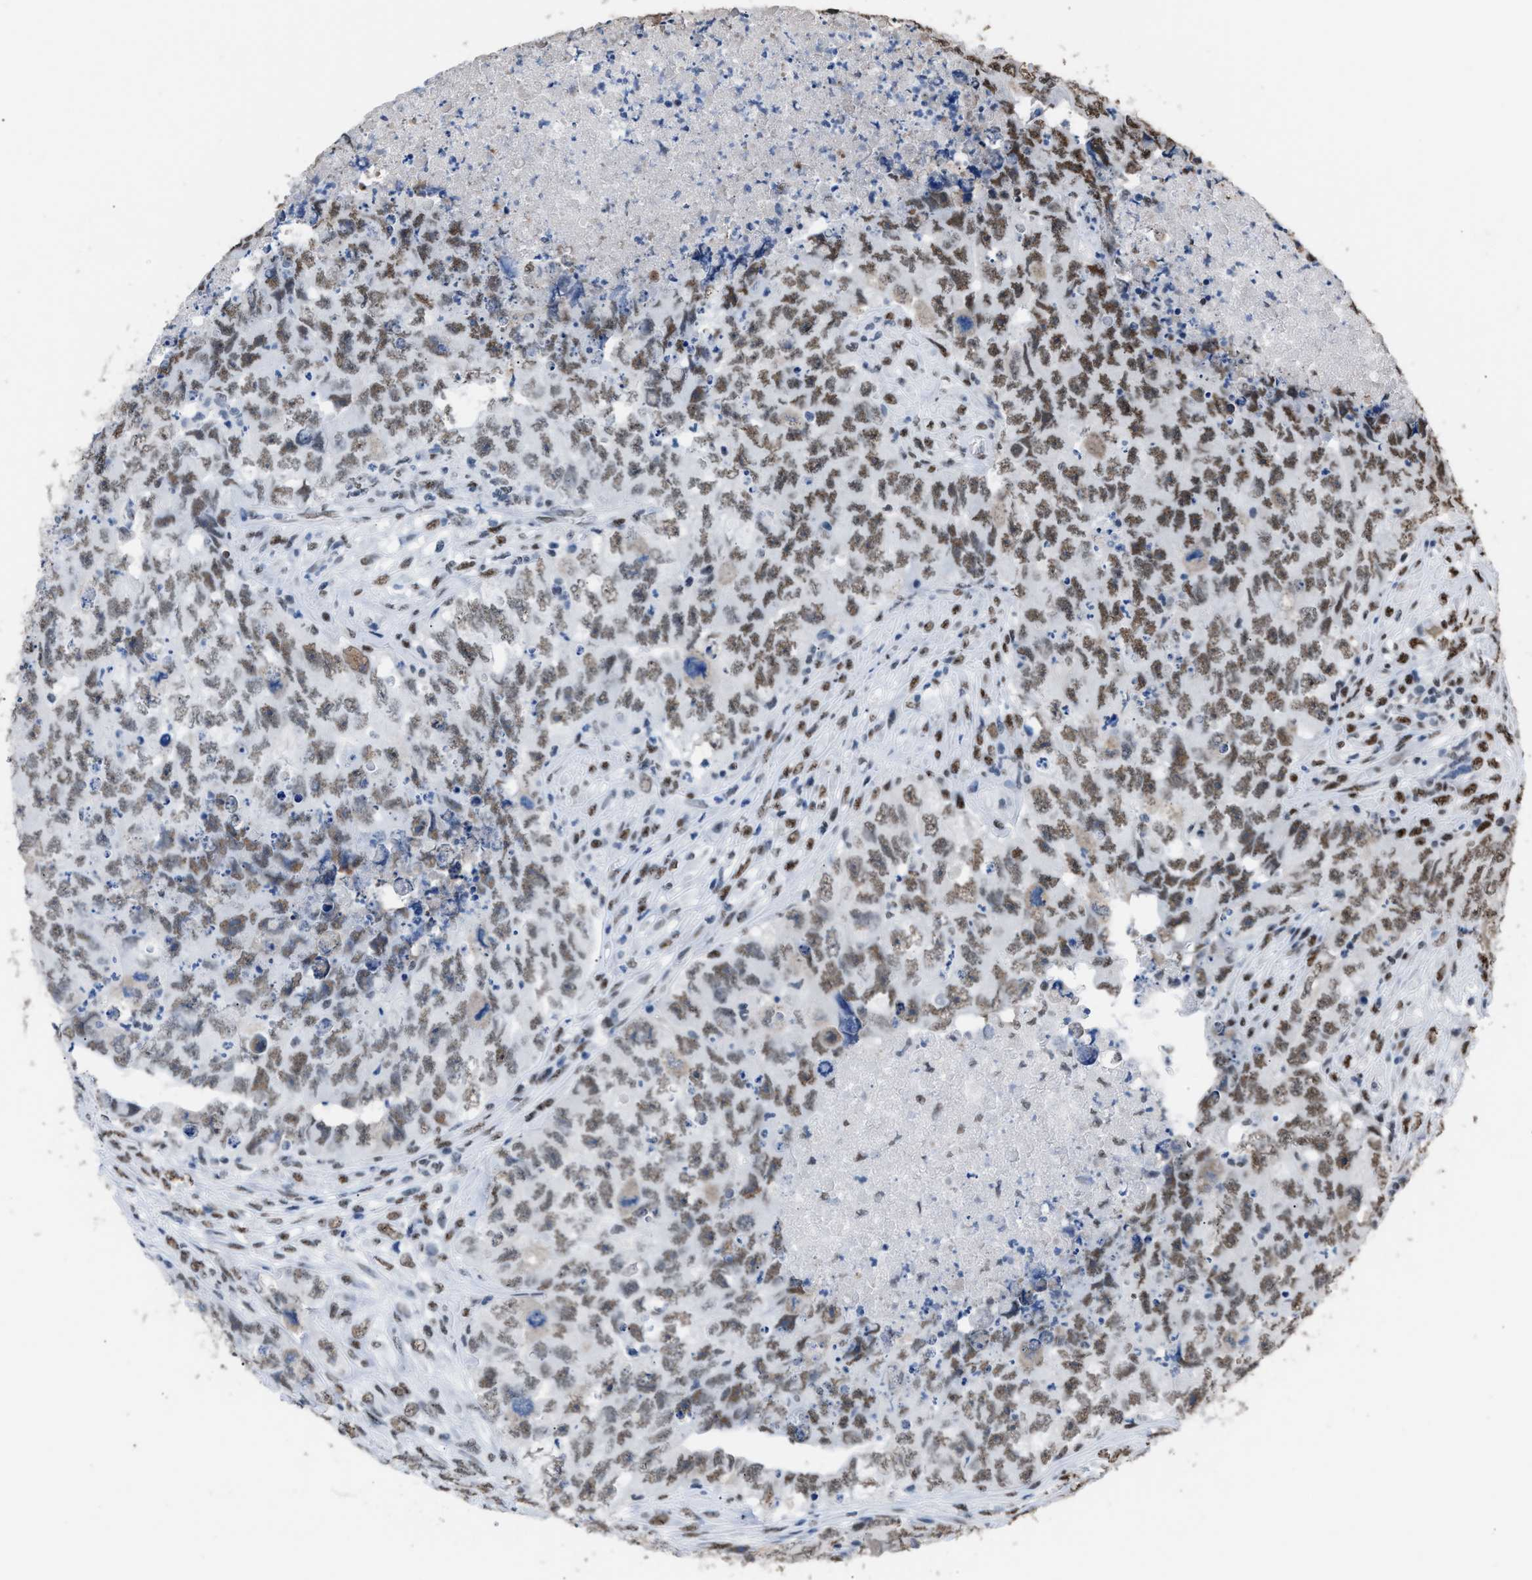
{"staining": {"intensity": "moderate", "quantity": ">75%", "location": "nuclear"}, "tissue": "testis cancer", "cell_type": "Tumor cells", "image_type": "cancer", "snomed": [{"axis": "morphology", "description": "Carcinoma, Embryonal, NOS"}, {"axis": "topography", "description": "Testis"}], "caption": "This histopathology image shows immunohistochemistry staining of human testis cancer, with medium moderate nuclear expression in about >75% of tumor cells.", "gene": "CCAR2", "patient": {"sex": "male", "age": 32}}